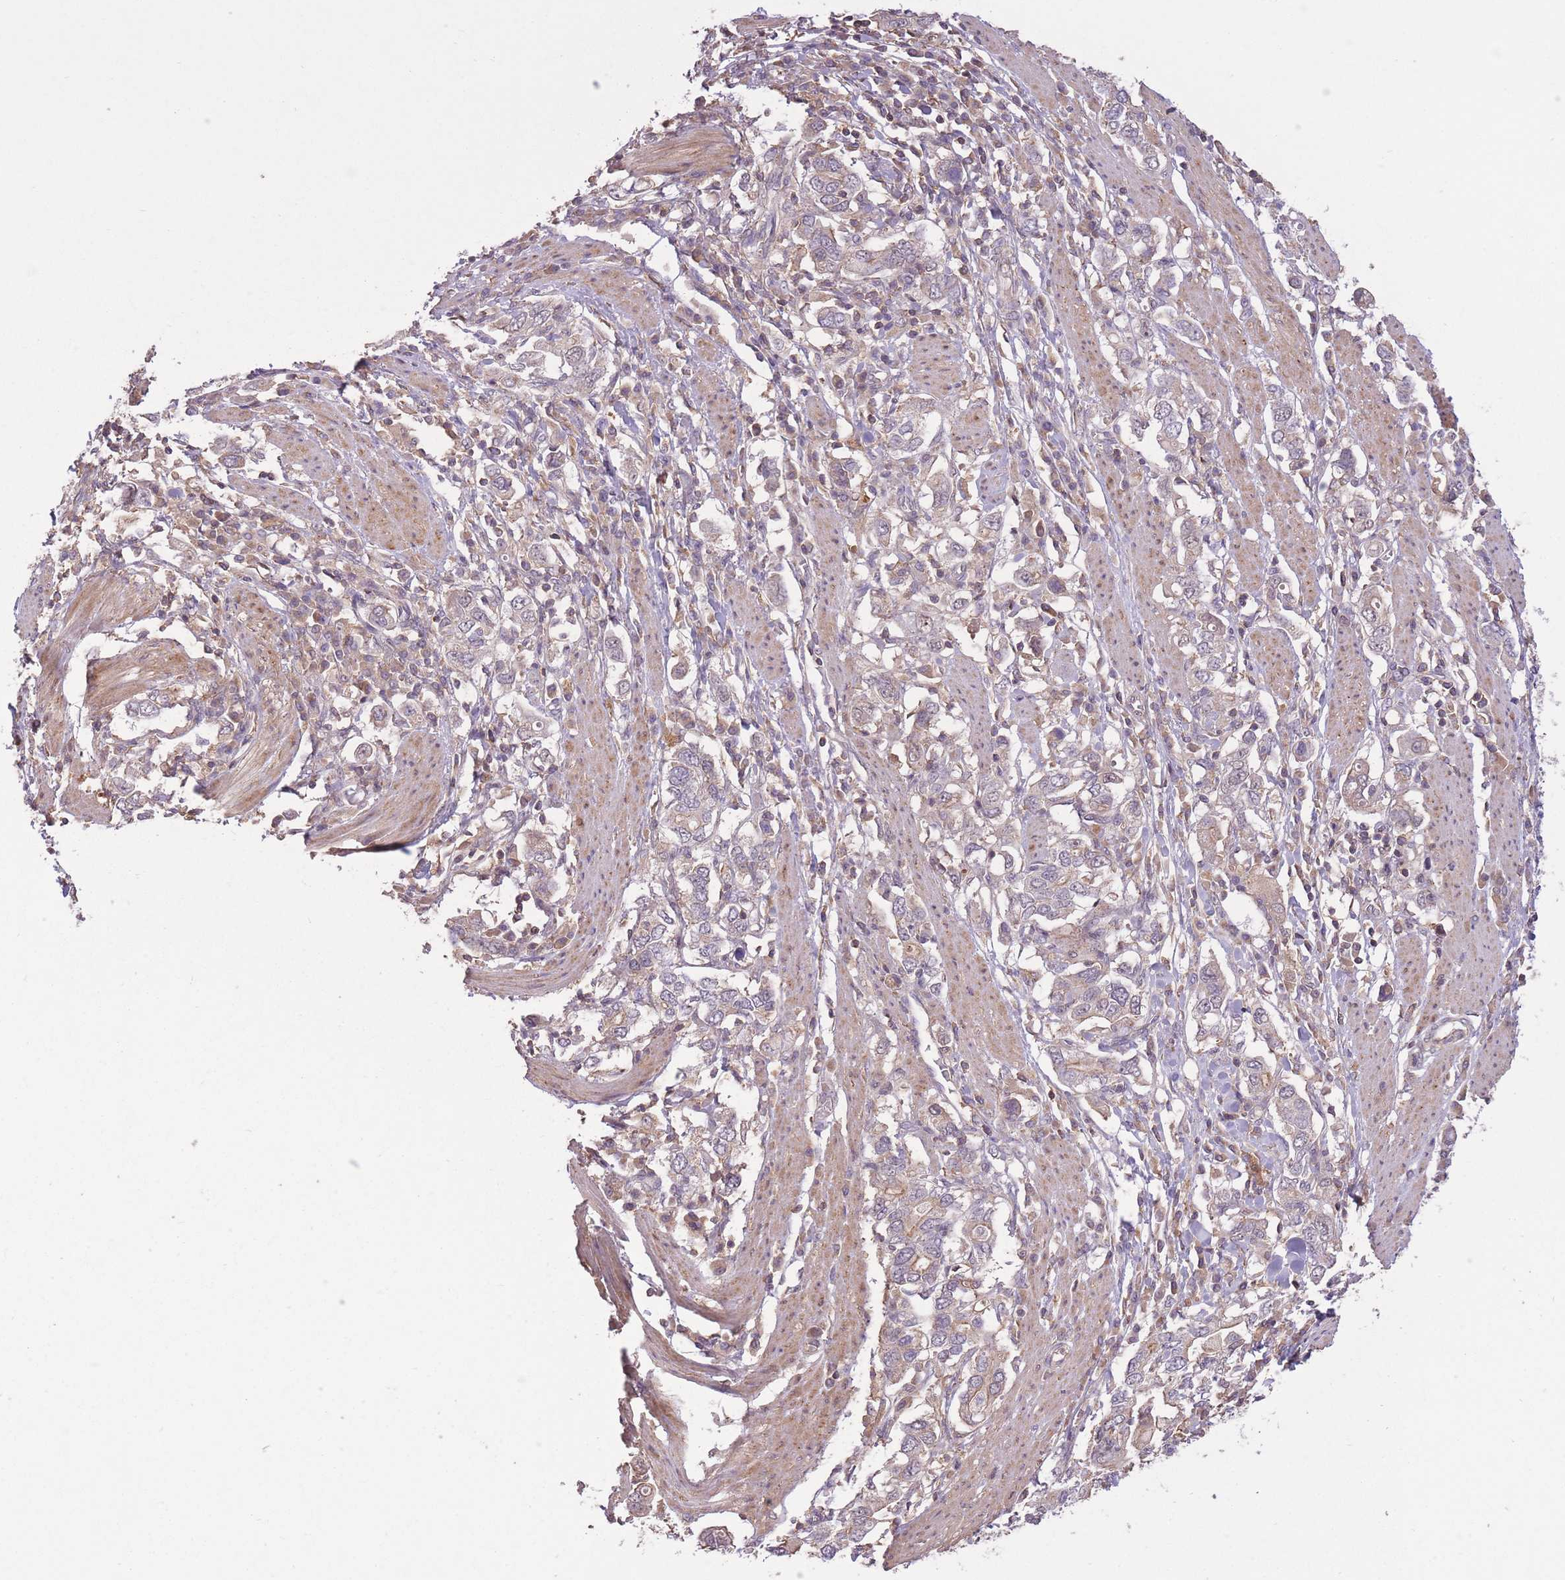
{"staining": {"intensity": "weak", "quantity": "<25%", "location": "cytoplasmic/membranous"}, "tissue": "stomach cancer", "cell_type": "Tumor cells", "image_type": "cancer", "snomed": [{"axis": "morphology", "description": "Adenocarcinoma, NOS"}, {"axis": "topography", "description": "Stomach, upper"}, {"axis": "topography", "description": "Stomach"}], "caption": "Protein analysis of adenocarcinoma (stomach) demonstrates no significant staining in tumor cells. Nuclei are stained in blue.", "gene": "POLR3F", "patient": {"sex": "male", "age": 62}}